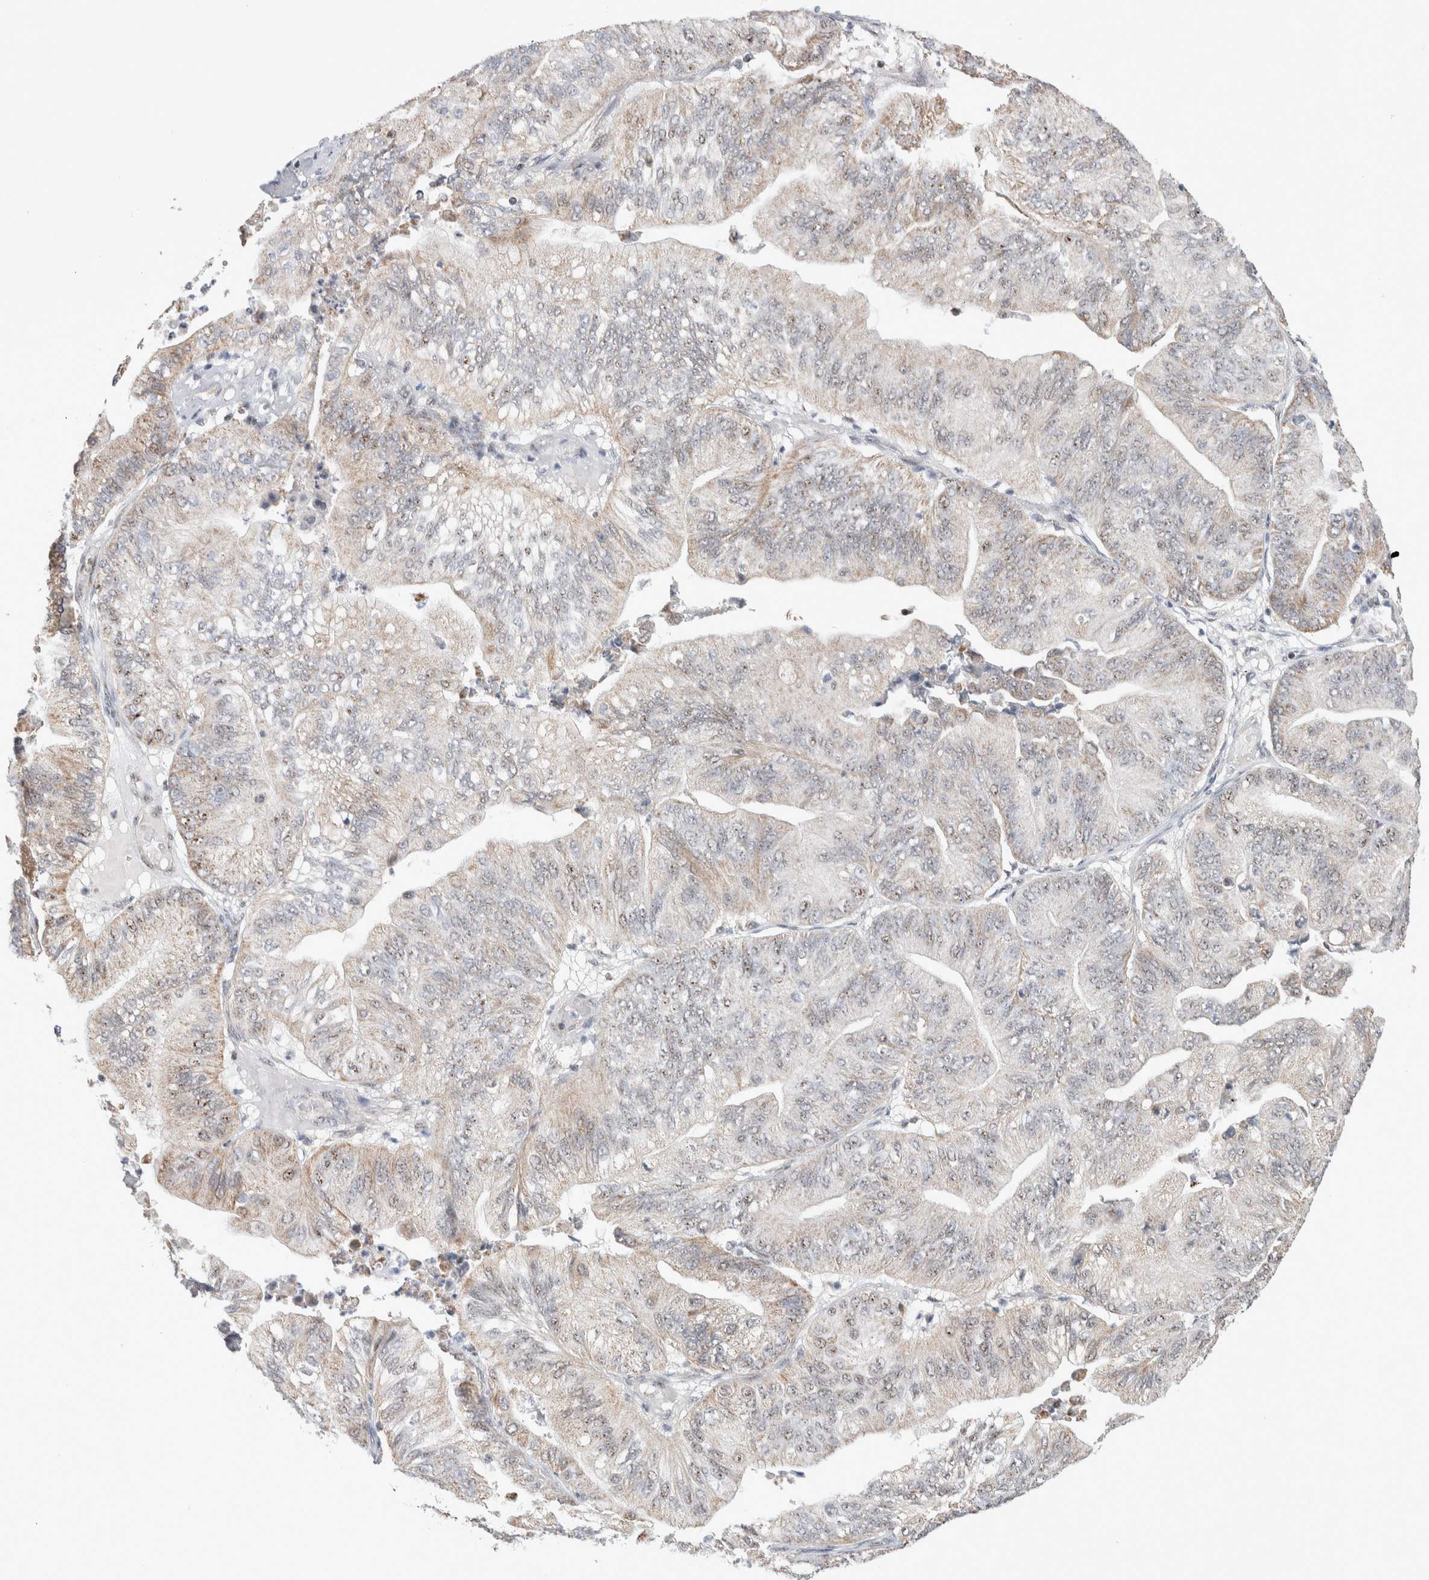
{"staining": {"intensity": "weak", "quantity": "25%-75%", "location": "cytoplasmic/membranous,nuclear"}, "tissue": "ovarian cancer", "cell_type": "Tumor cells", "image_type": "cancer", "snomed": [{"axis": "morphology", "description": "Cystadenocarcinoma, mucinous, NOS"}, {"axis": "topography", "description": "Ovary"}], "caption": "Ovarian mucinous cystadenocarcinoma stained with IHC demonstrates weak cytoplasmic/membranous and nuclear positivity in about 25%-75% of tumor cells.", "gene": "ZNF695", "patient": {"sex": "female", "age": 61}}